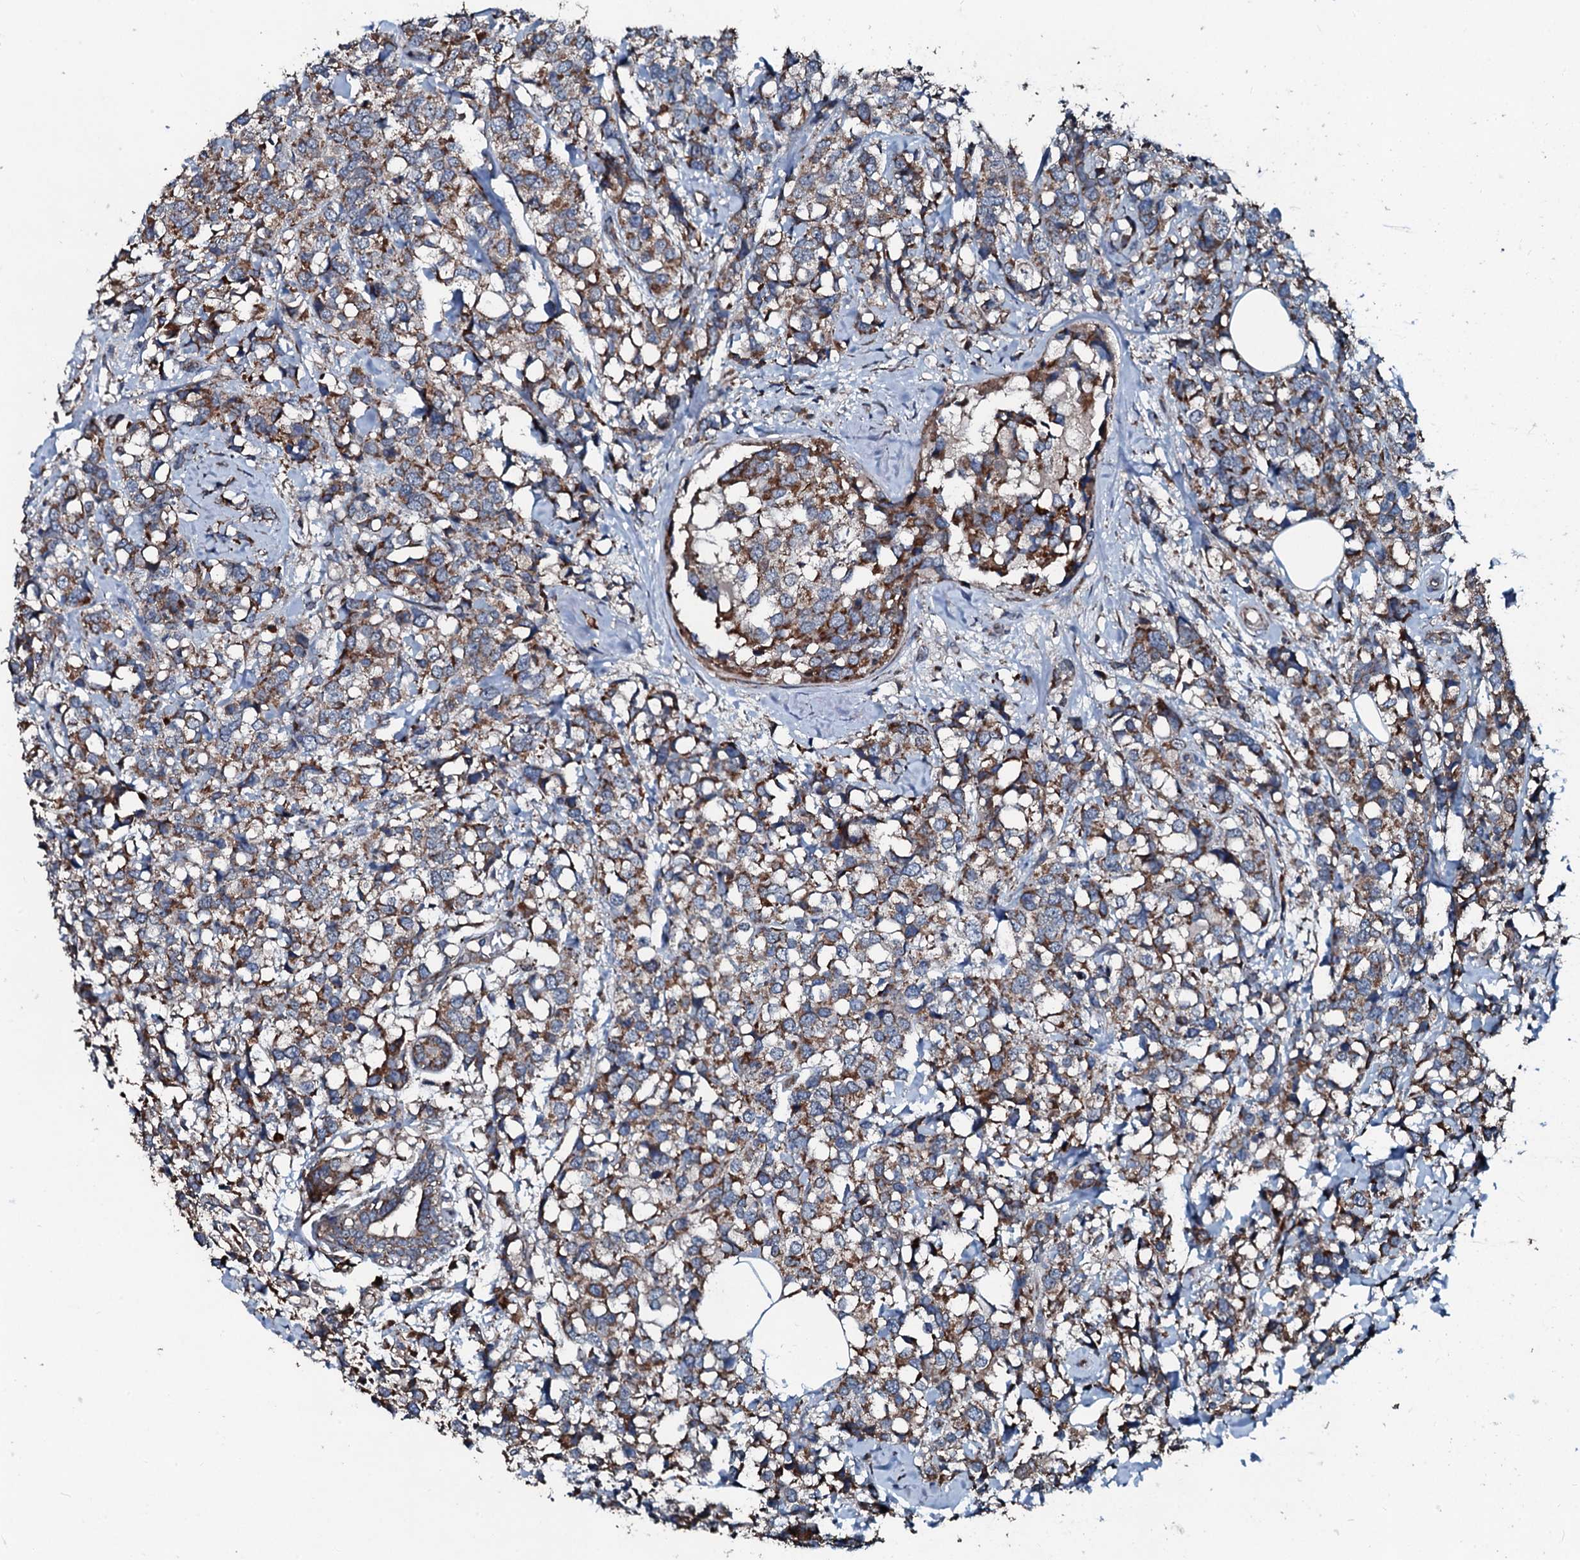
{"staining": {"intensity": "moderate", "quantity": ">75%", "location": "cytoplasmic/membranous"}, "tissue": "breast cancer", "cell_type": "Tumor cells", "image_type": "cancer", "snomed": [{"axis": "morphology", "description": "Lobular carcinoma"}, {"axis": "topography", "description": "Breast"}], "caption": "Human breast cancer stained with a protein marker demonstrates moderate staining in tumor cells.", "gene": "ACSS3", "patient": {"sex": "female", "age": 59}}